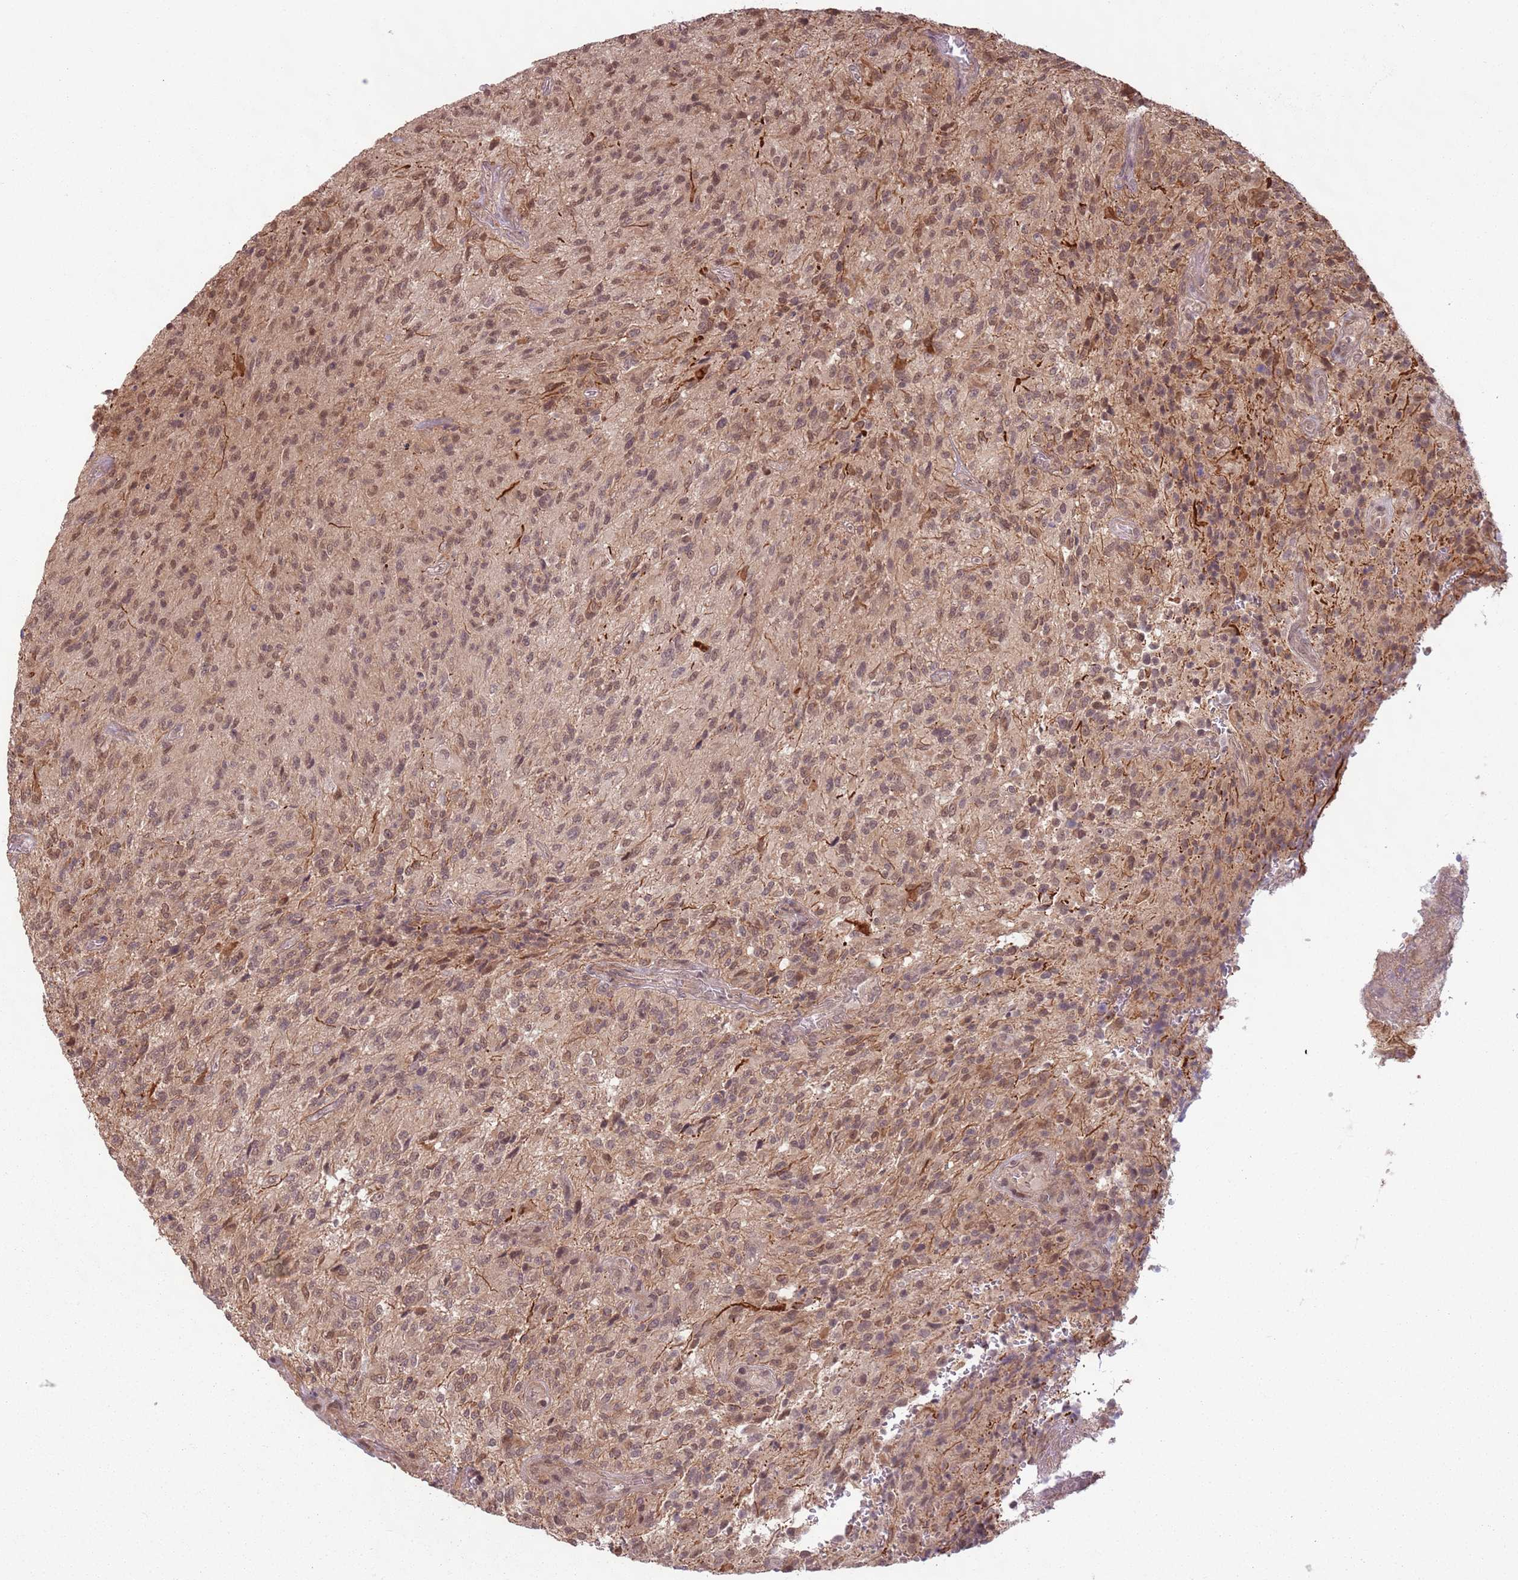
{"staining": {"intensity": "moderate", "quantity": ">75%", "location": "nuclear"}, "tissue": "glioma", "cell_type": "Tumor cells", "image_type": "cancer", "snomed": [{"axis": "morphology", "description": "Normal tissue, NOS"}, {"axis": "morphology", "description": "Glioma, malignant, High grade"}, {"axis": "topography", "description": "Cerebral cortex"}], "caption": "Glioma tissue shows moderate nuclear positivity in about >75% of tumor cells Ihc stains the protein in brown and the nuclei are stained blue.", "gene": "CCDC154", "patient": {"sex": "male", "age": 56}}